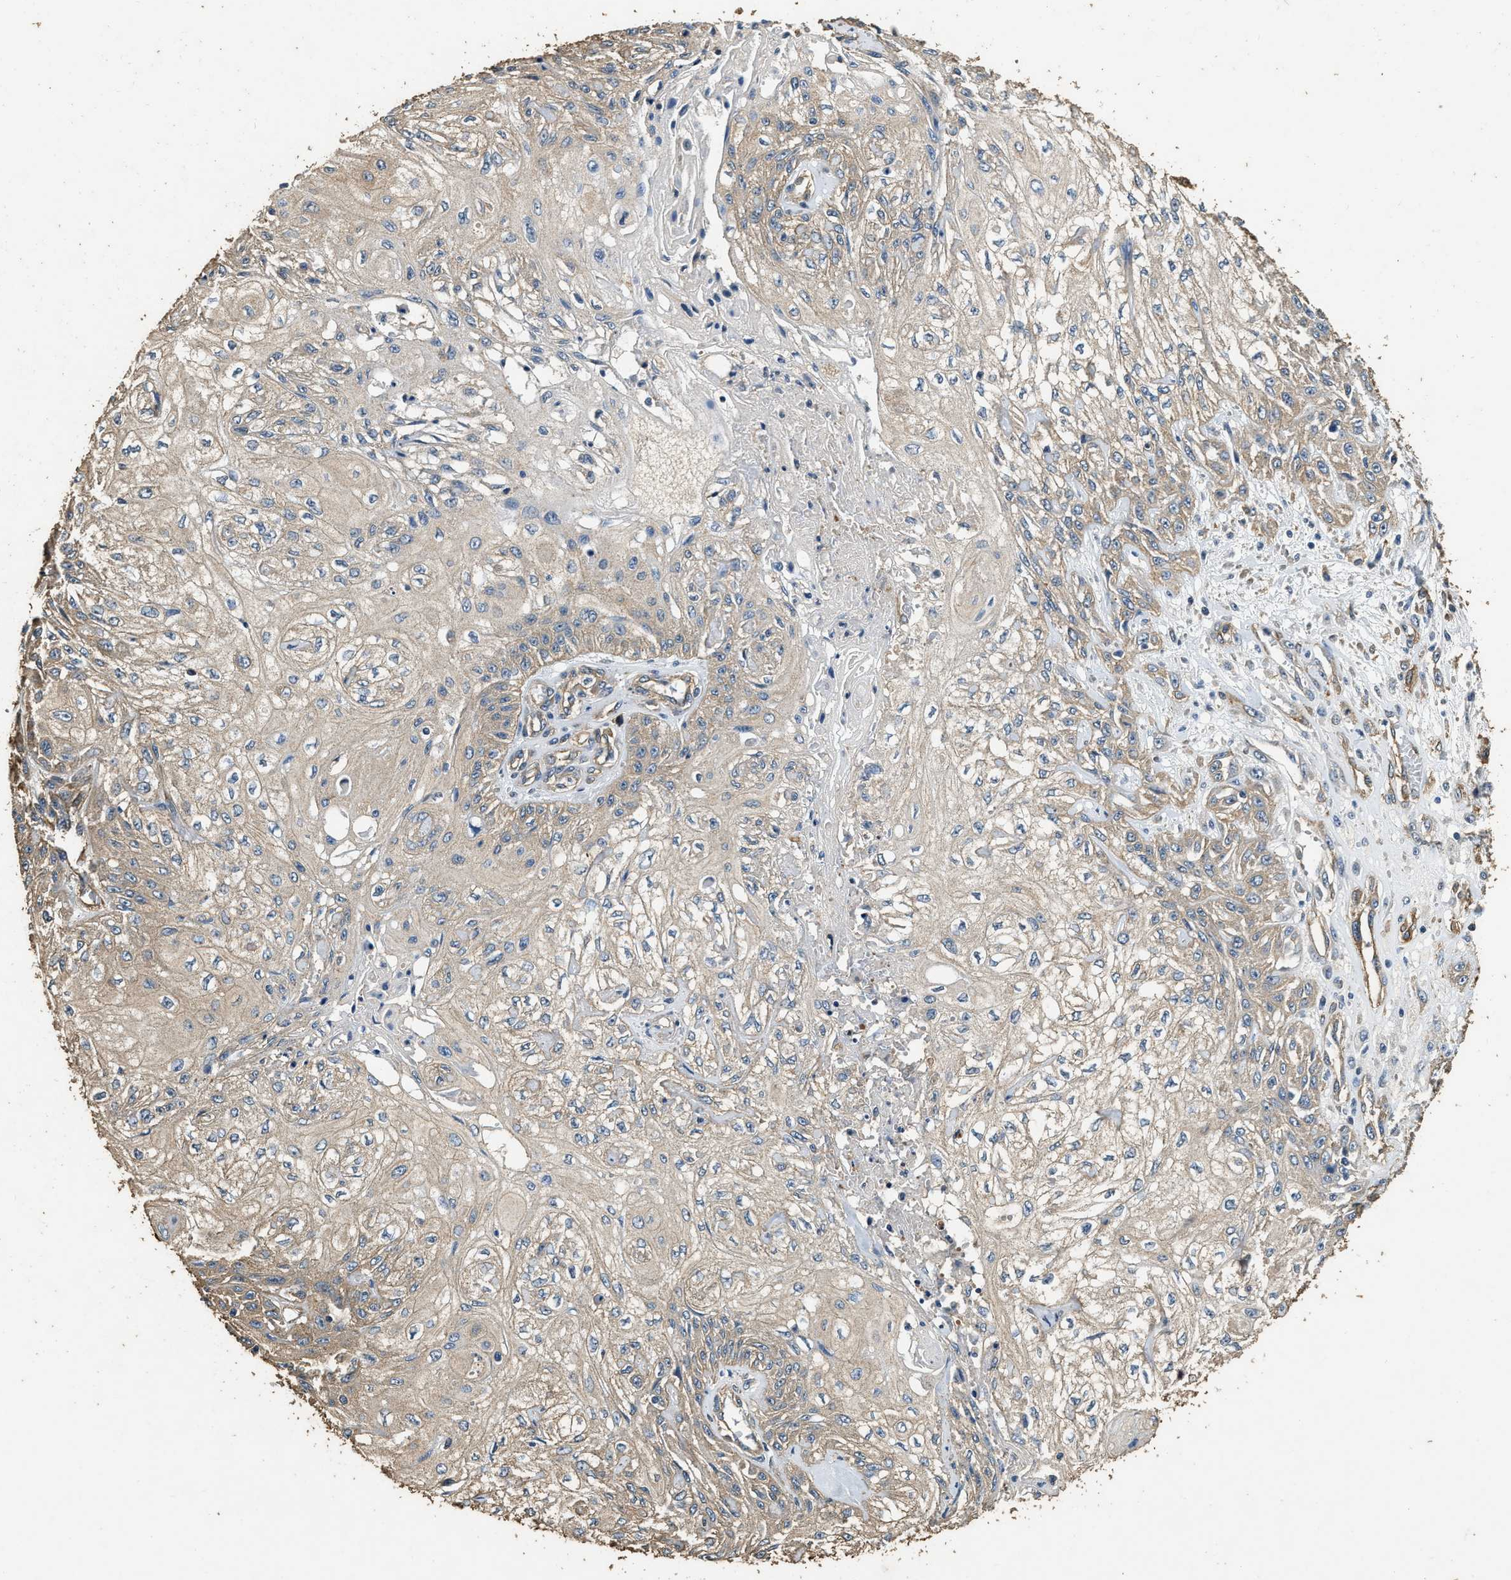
{"staining": {"intensity": "weak", "quantity": "<25%", "location": "cytoplasmic/membranous"}, "tissue": "skin cancer", "cell_type": "Tumor cells", "image_type": "cancer", "snomed": [{"axis": "morphology", "description": "Squamous cell carcinoma, NOS"}, {"axis": "morphology", "description": "Squamous cell carcinoma, metastatic, NOS"}, {"axis": "topography", "description": "Skin"}, {"axis": "topography", "description": "Lymph node"}], "caption": "IHC photomicrograph of neoplastic tissue: human skin cancer (squamous cell carcinoma) stained with DAB displays no significant protein expression in tumor cells.", "gene": "MIB1", "patient": {"sex": "male", "age": 75}}